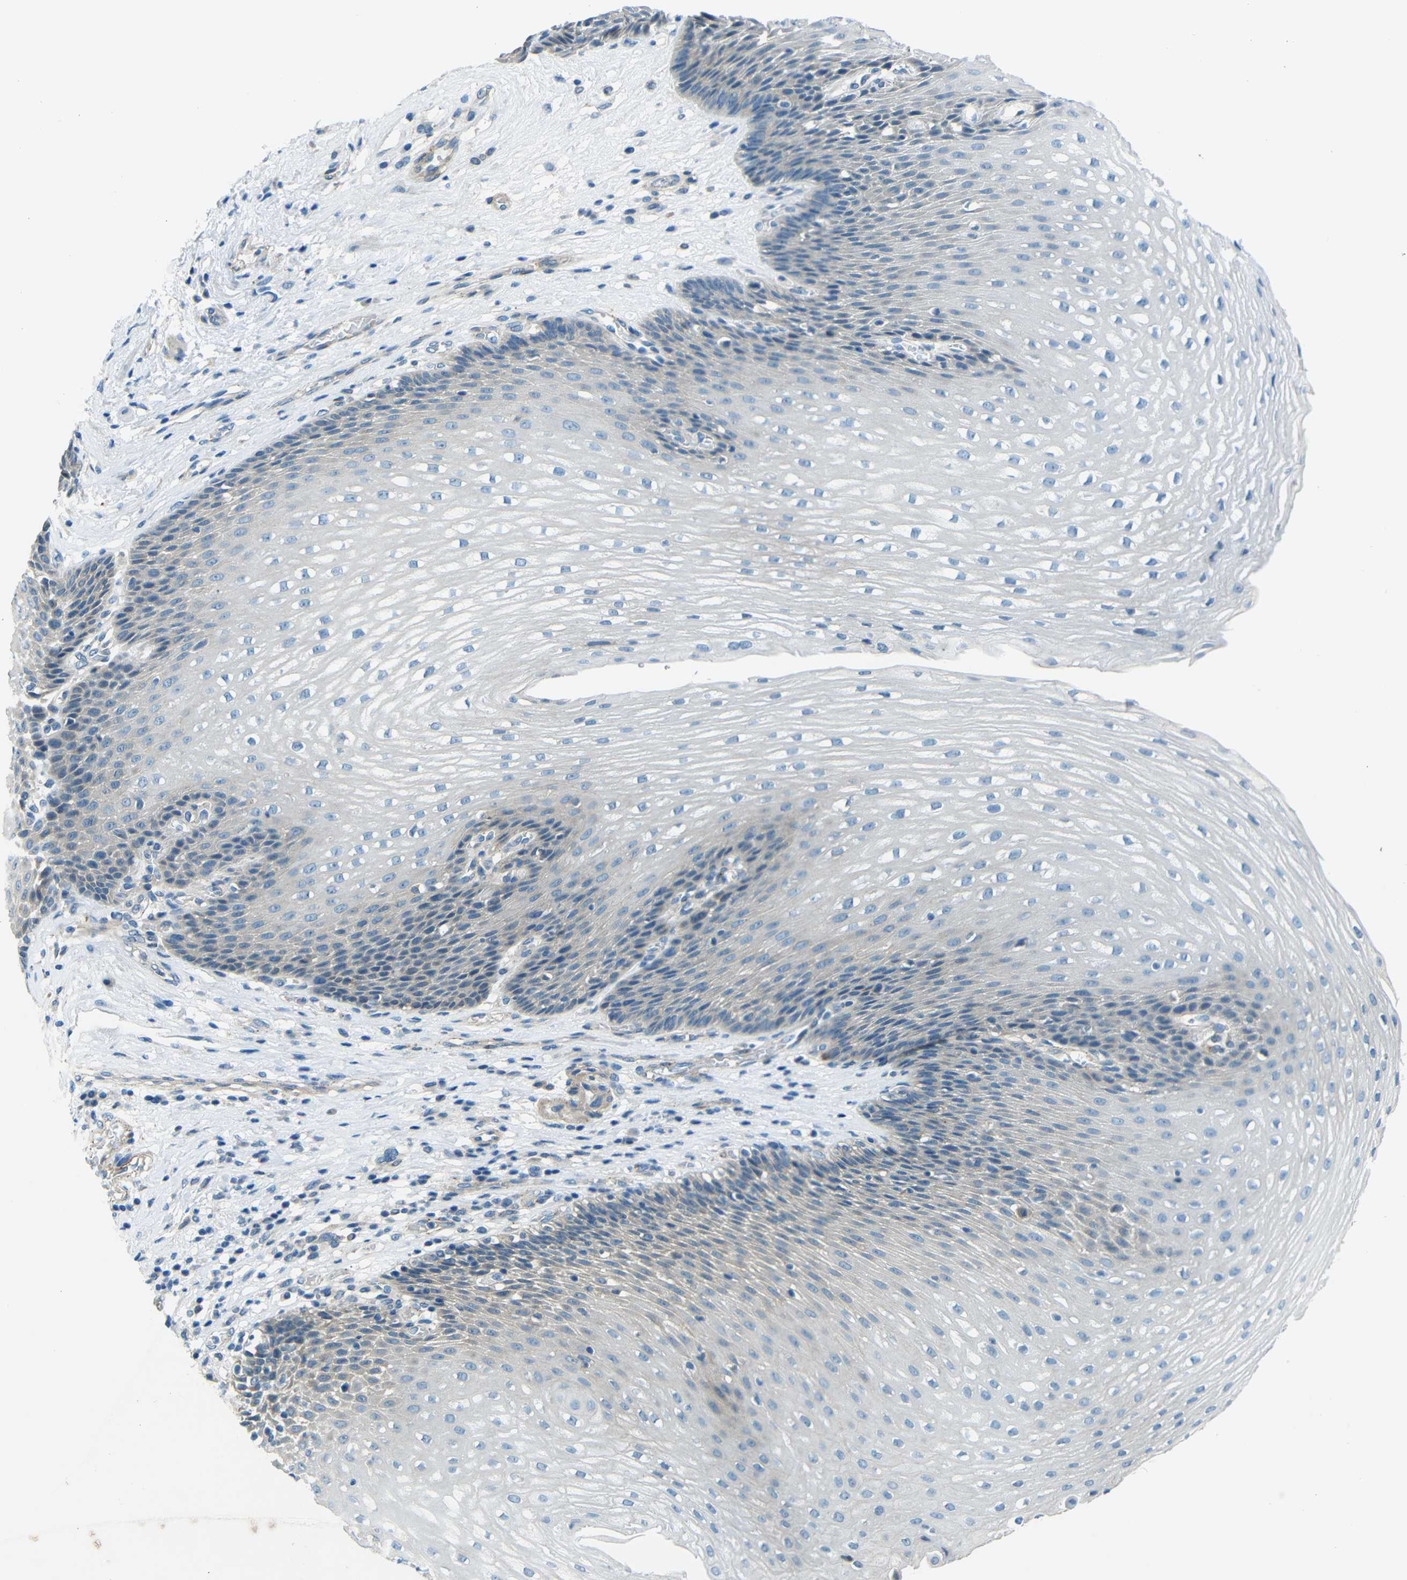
{"staining": {"intensity": "negative", "quantity": "none", "location": "none"}, "tissue": "esophagus", "cell_type": "Squamous epithelial cells", "image_type": "normal", "snomed": [{"axis": "morphology", "description": "Normal tissue, NOS"}, {"axis": "topography", "description": "Esophagus"}], "caption": "This is an immunohistochemistry (IHC) micrograph of unremarkable human esophagus. There is no positivity in squamous epithelial cells.", "gene": "CYP26B1", "patient": {"sex": "male", "age": 48}}